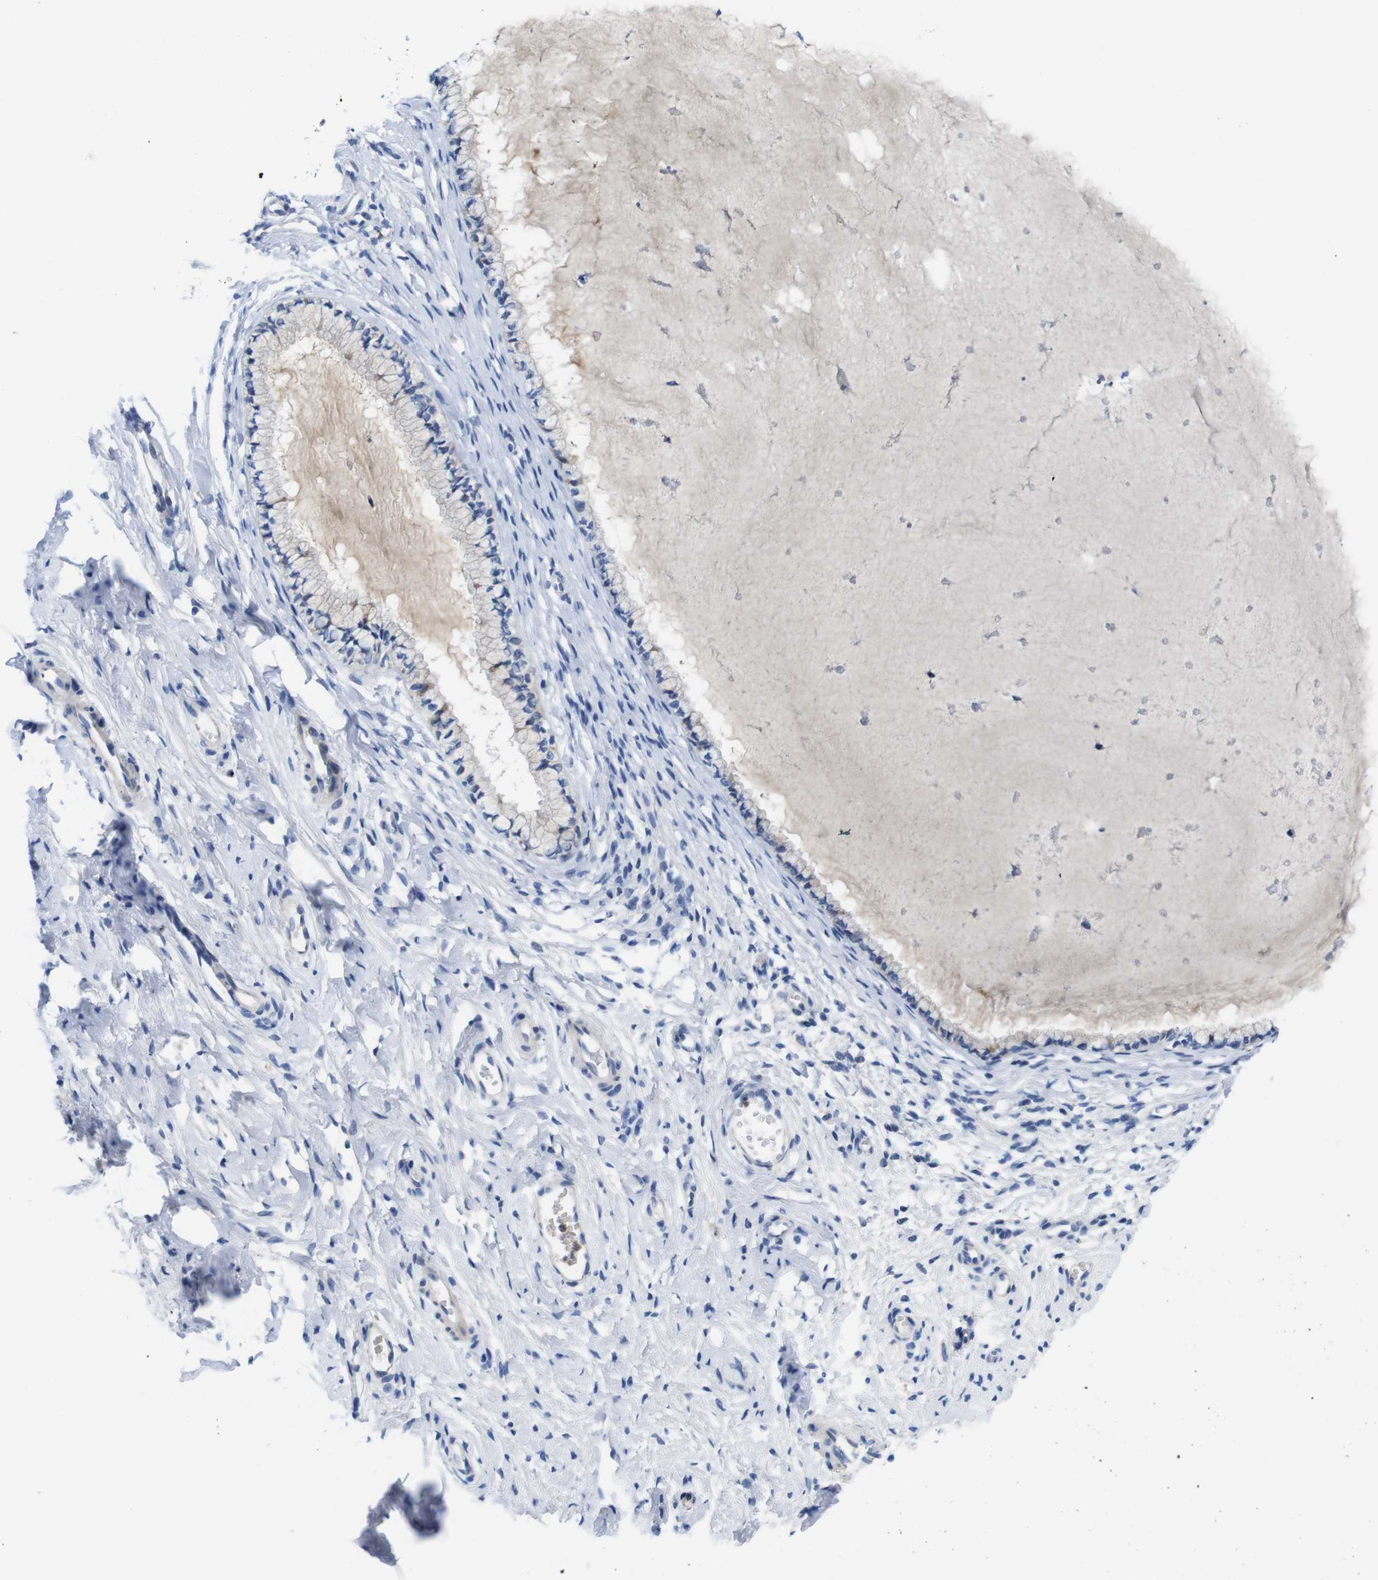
{"staining": {"intensity": "weak", "quantity": "<25%", "location": "cytoplasmic/membranous"}, "tissue": "cervix", "cell_type": "Glandular cells", "image_type": "normal", "snomed": [{"axis": "morphology", "description": "Normal tissue, NOS"}, {"axis": "topography", "description": "Cervix"}], "caption": "Immunohistochemistry histopathology image of benign human cervix stained for a protein (brown), which exhibits no expression in glandular cells. Nuclei are stained in blue.", "gene": "C1RL", "patient": {"sex": "female", "age": 65}}